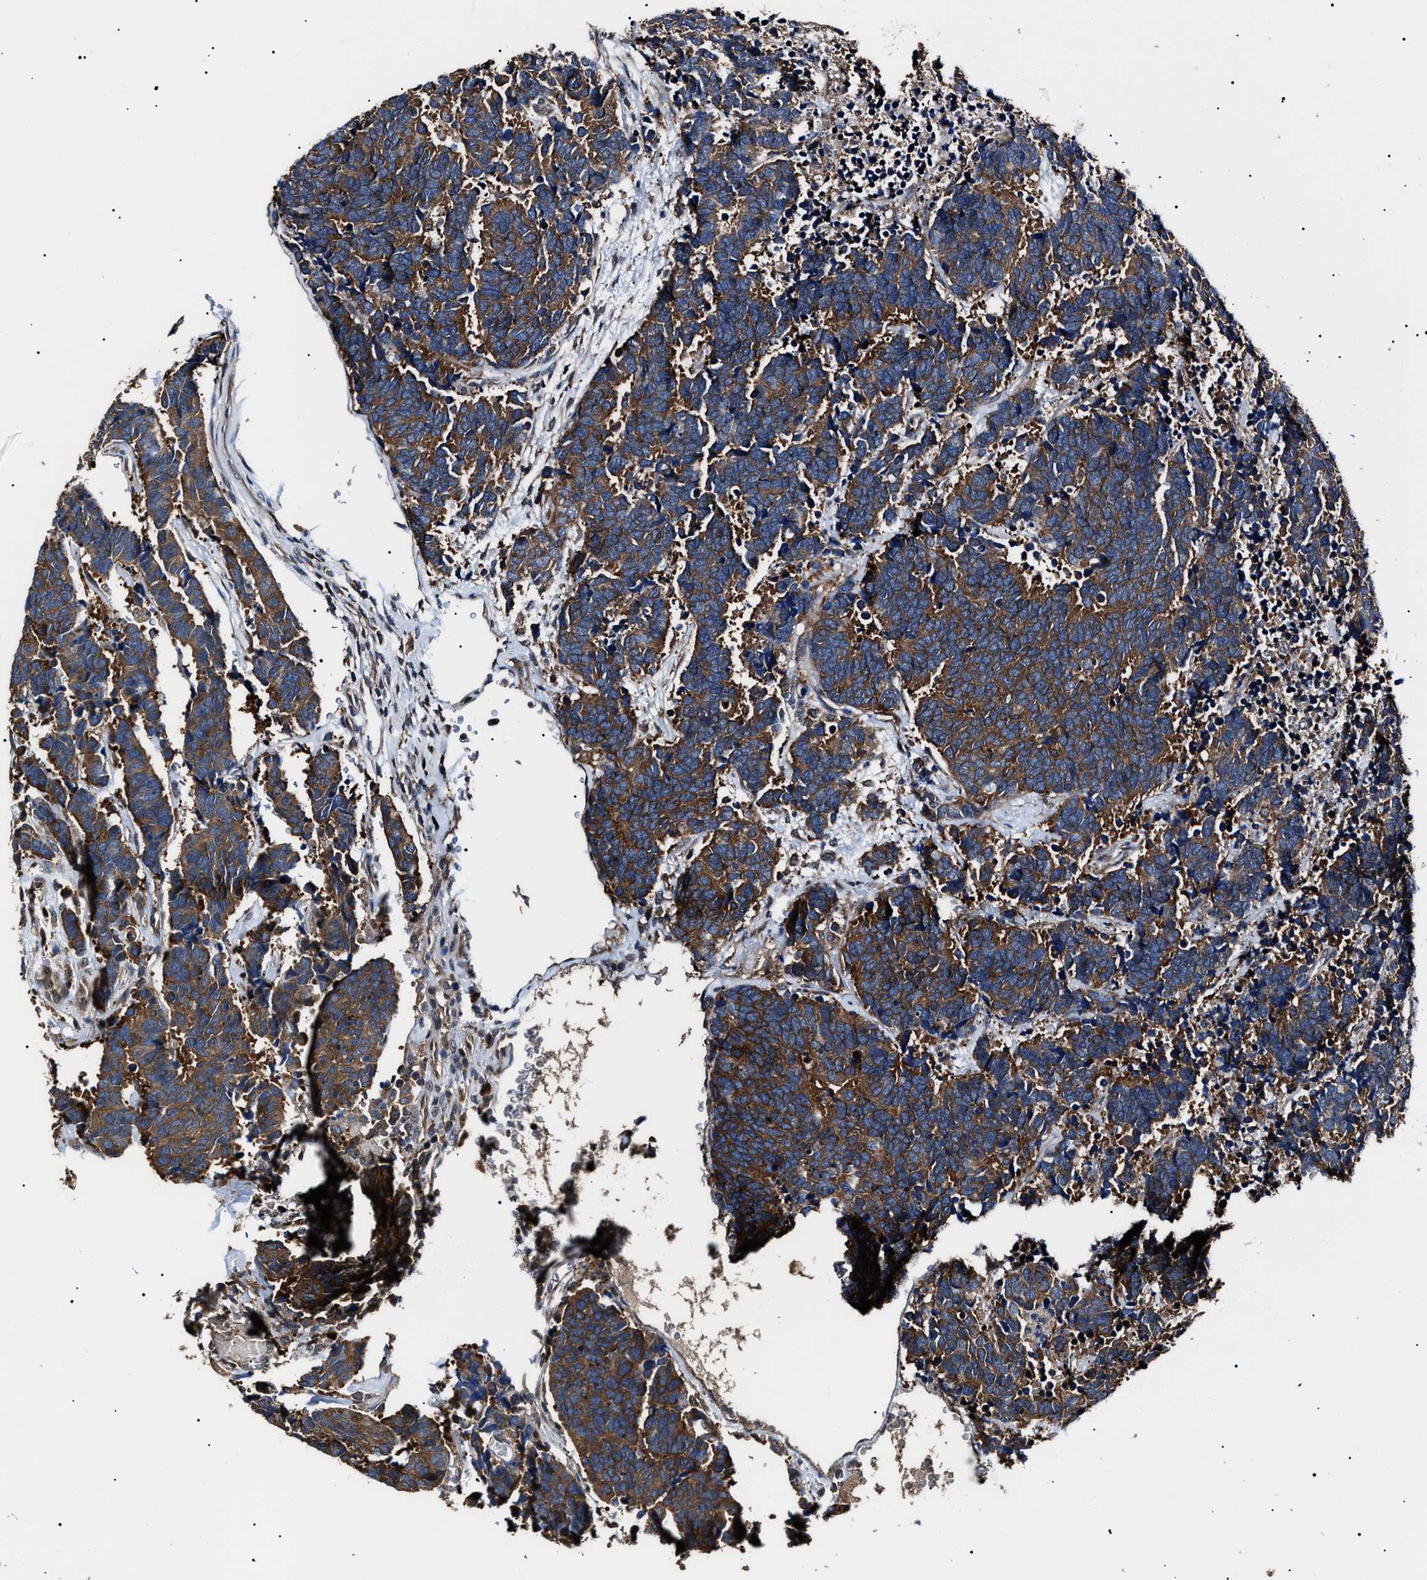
{"staining": {"intensity": "moderate", "quantity": ">75%", "location": "cytoplasmic/membranous"}, "tissue": "carcinoid", "cell_type": "Tumor cells", "image_type": "cancer", "snomed": [{"axis": "morphology", "description": "Carcinoma, NOS"}, {"axis": "morphology", "description": "Carcinoid, malignant, NOS"}, {"axis": "topography", "description": "Urinary bladder"}], "caption": "High-power microscopy captured an IHC histopathology image of carcinoid, revealing moderate cytoplasmic/membranous positivity in about >75% of tumor cells. Using DAB (3,3'-diaminobenzidine) (brown) and hematoxylin (blue) stains, captured at high magnification using brightfield microscopy.", "gene": "CCT8", "patient": {"sex": "male", "age": 57}}